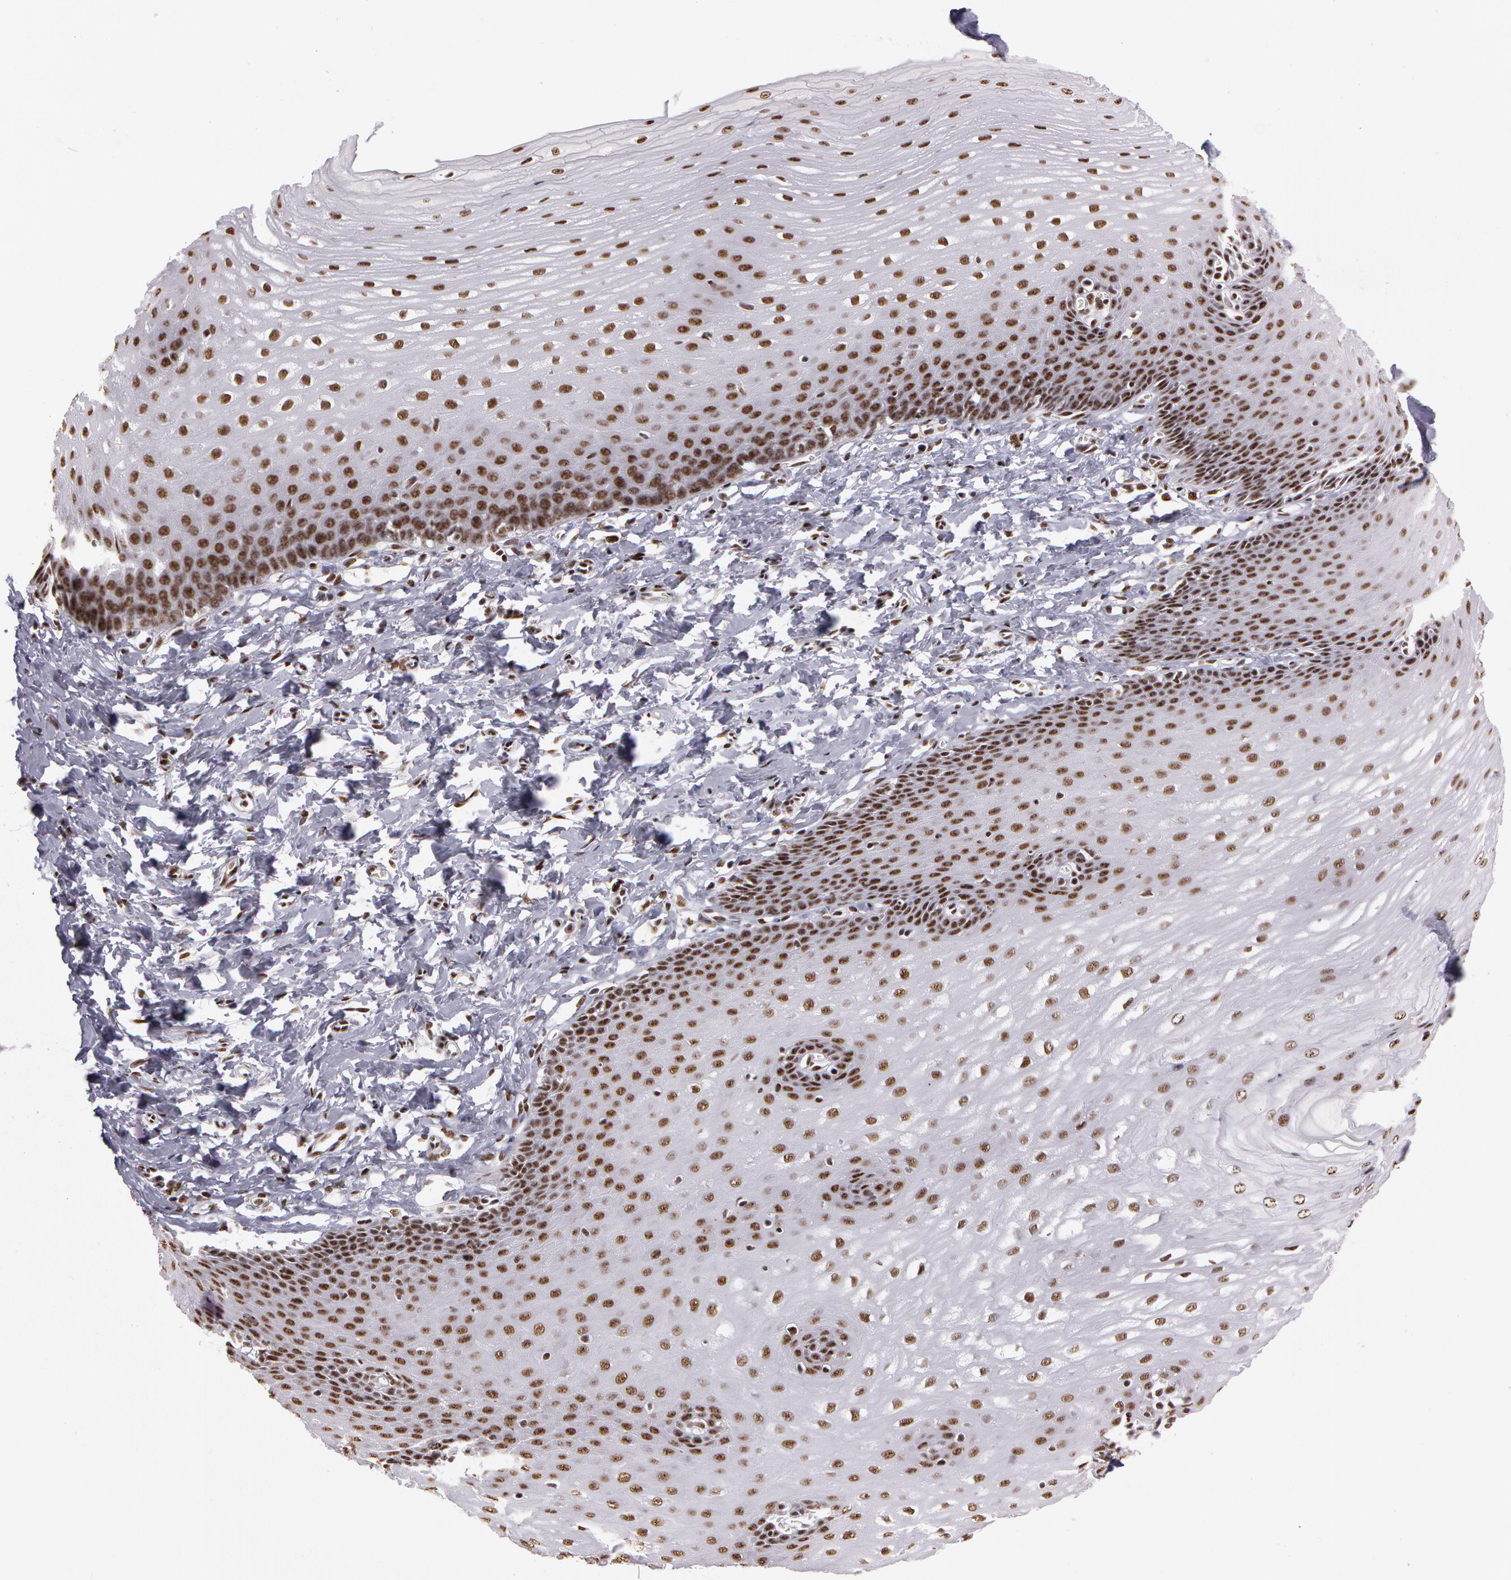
{"staining": {"intensity": "moderate", "quantity": ">75%", "location": "nuclear"}, "tissue": "esophagus", "cell_type": "Squamous epithelial cells", "image_type": "normal", "snomed": [{"axis": "morphology", "description": "Normal tissue, NOS"}, {"axis": "topography", "description": "Esophagus"}], "caption": "Immunohistochemistry (IHC) photomicrograph of unremarkable esophagus: esophagus stained using IHC demonstrates medium levels of moderate protein expression localized specifically in the nuclear of squamous epithelial cells, appearing as a nuclear brown color.", "gene": "PNN", "patient": {"sex": "male", "age": 70}}